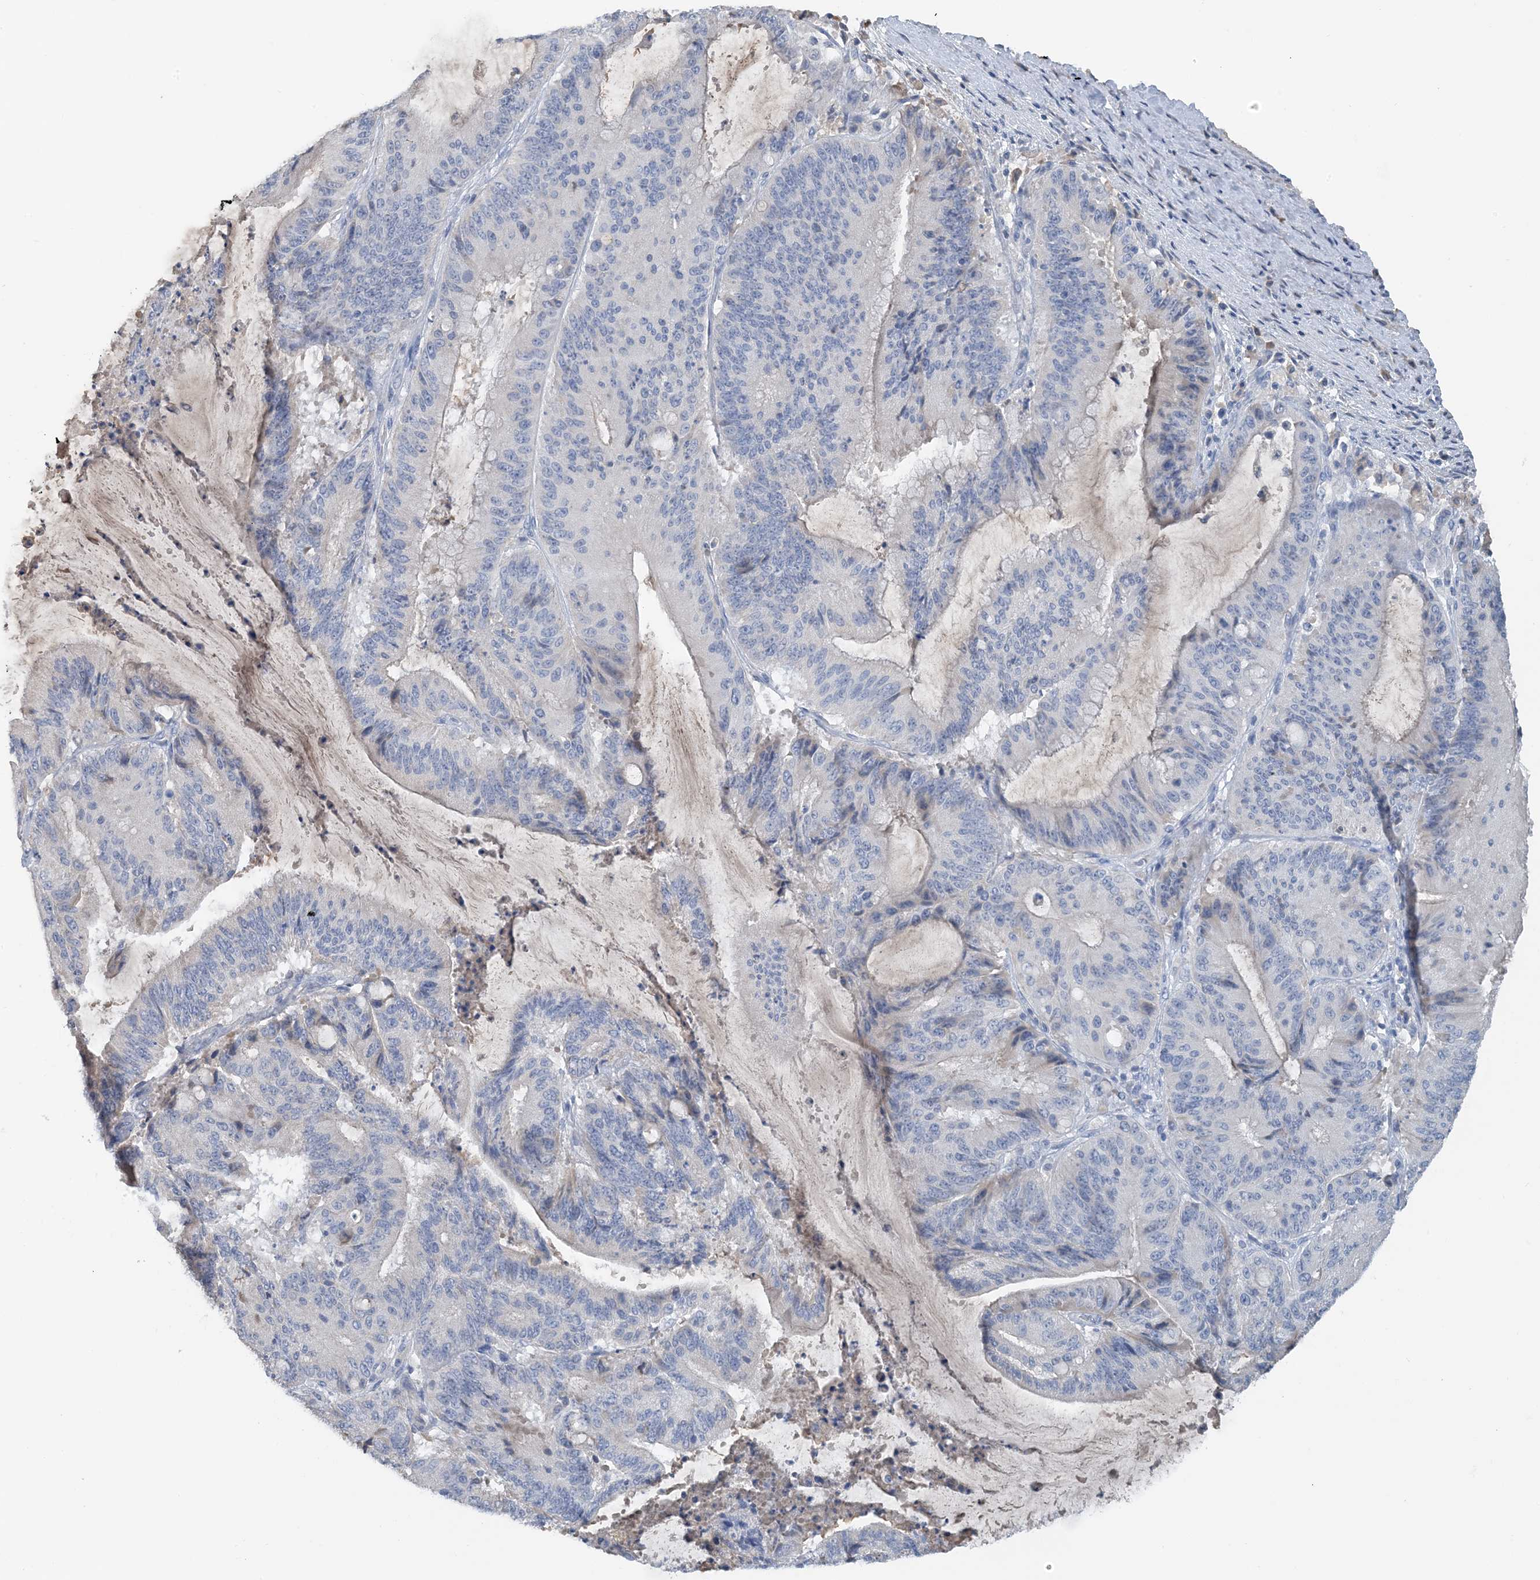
{"staining": {"intensity": "negative", "quantity": "none", "location": "none"}, "tissue": "liver cancer", "cell_type": "Tumor cells", "image_type": "cancer", "snomed": [{"axis": "morphology", "description": "Normal tissue, NOS"}, {"axis": "morphology", "description": "Cholangiocarcinoma"}, {"axis": "topography", "description": "Liver"}, {"axis": "topography", "description": "Peripheral nerve tissue"}], "caption": "High magnification brightfield microscopy of liver cholangiocarcinoma stained with DAB (brown) and counterstained with hematoxylin (blue): tumor cells show no significant staining.", "gene": "CTRL", "patient": {"sex": "female", "age": 73}}